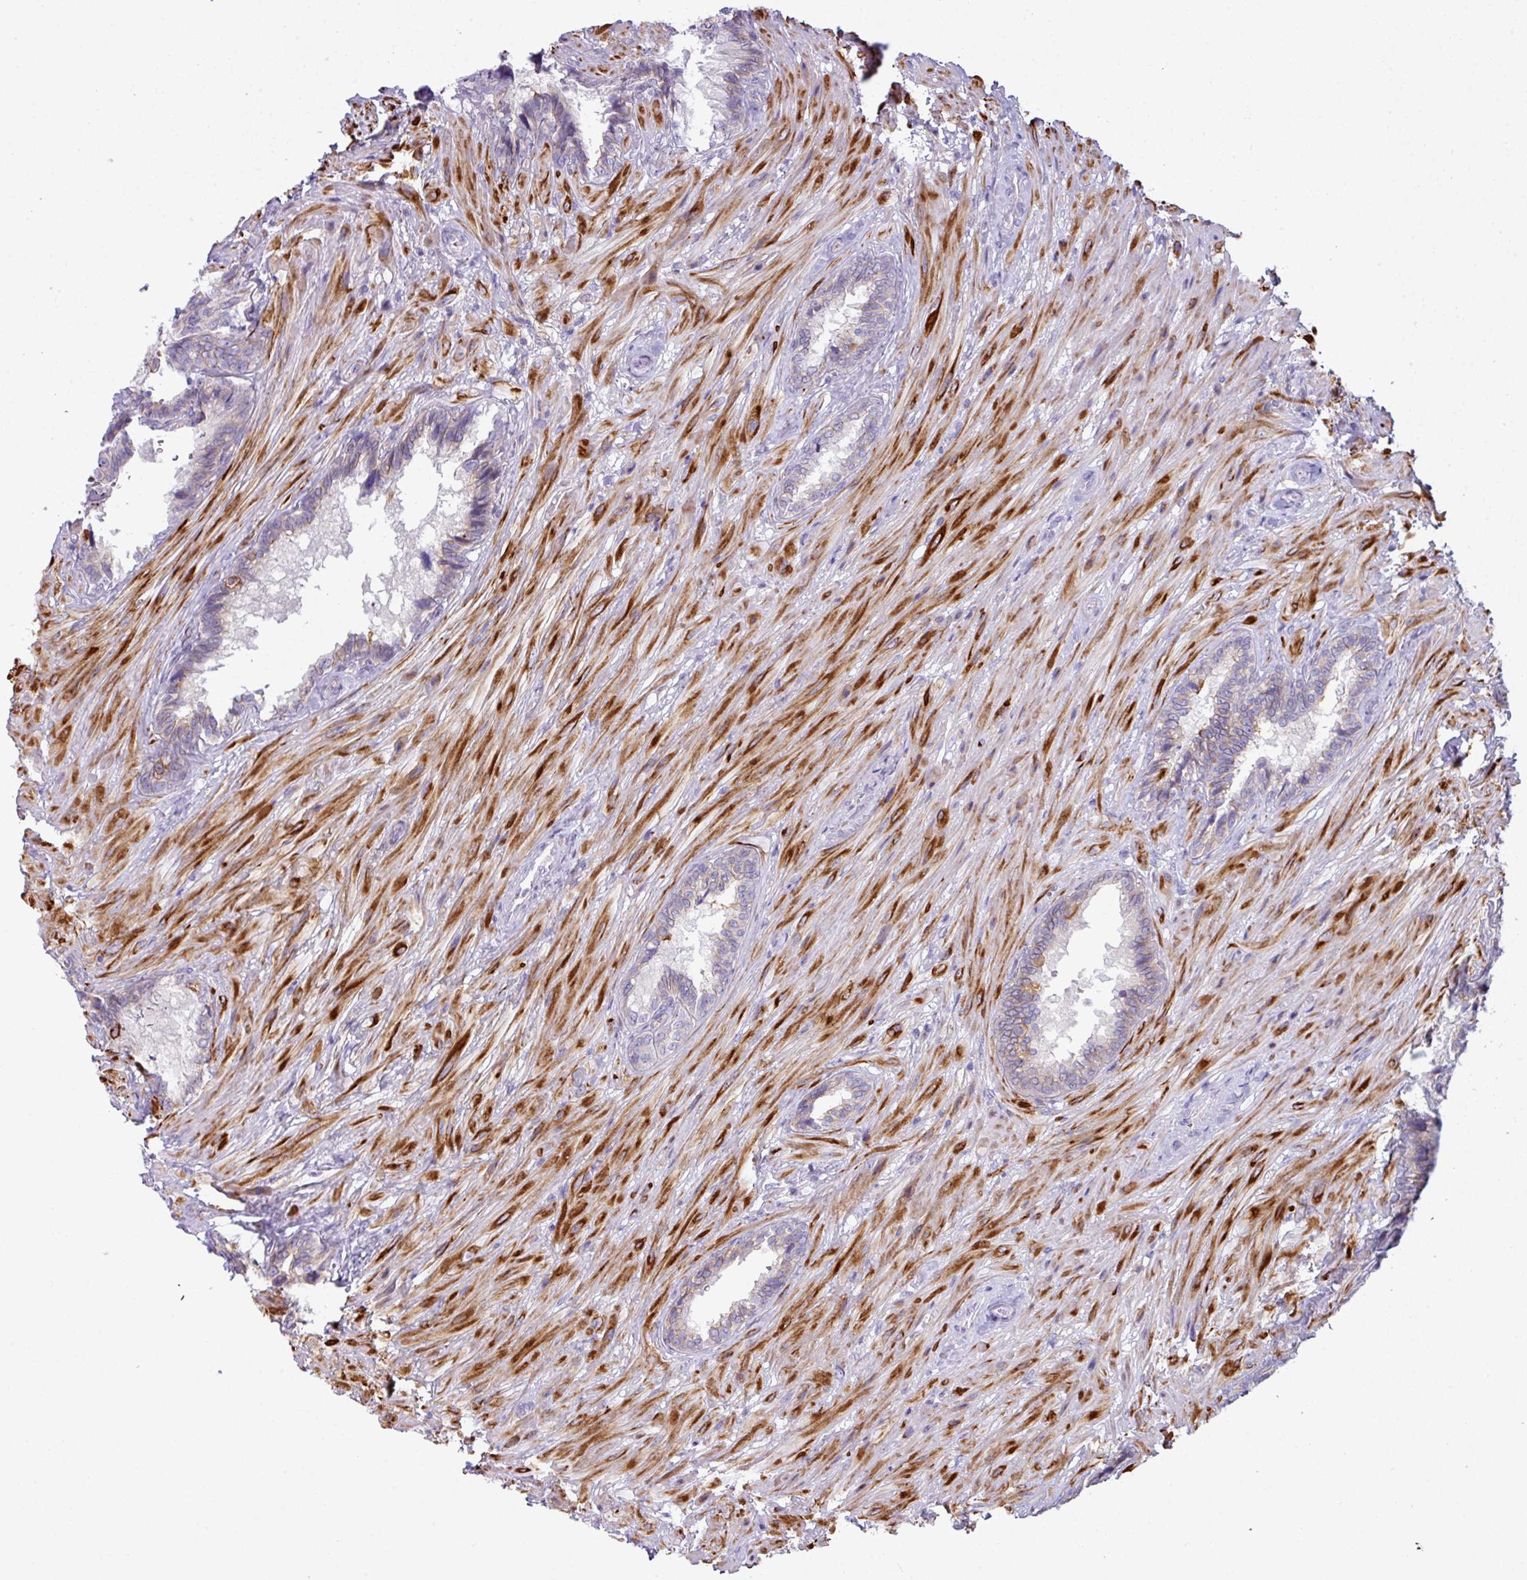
{"staining": {"intensity": "weak", "quantity": "25%-75%", "location": "cytoplasmic/membranous"}, "tissue": "seminal vesicle", "cell_type": "Glandular cells", "image_type": "normal", "snomed": [{"axis": "morphology", "description": "Normal tissue, NOS"}, {"axis": "topography", "description": "Seminal veicle"}], "caption": "An immunohistochemistry (IHC) image of benign tissue is shown. Protein staining in brown labels weak cytoplasmic/membranous positivity in seminal vesicle within glandular cells.", "gene": "ABCC5", "patient": {"sex": "male", "age": 62}}